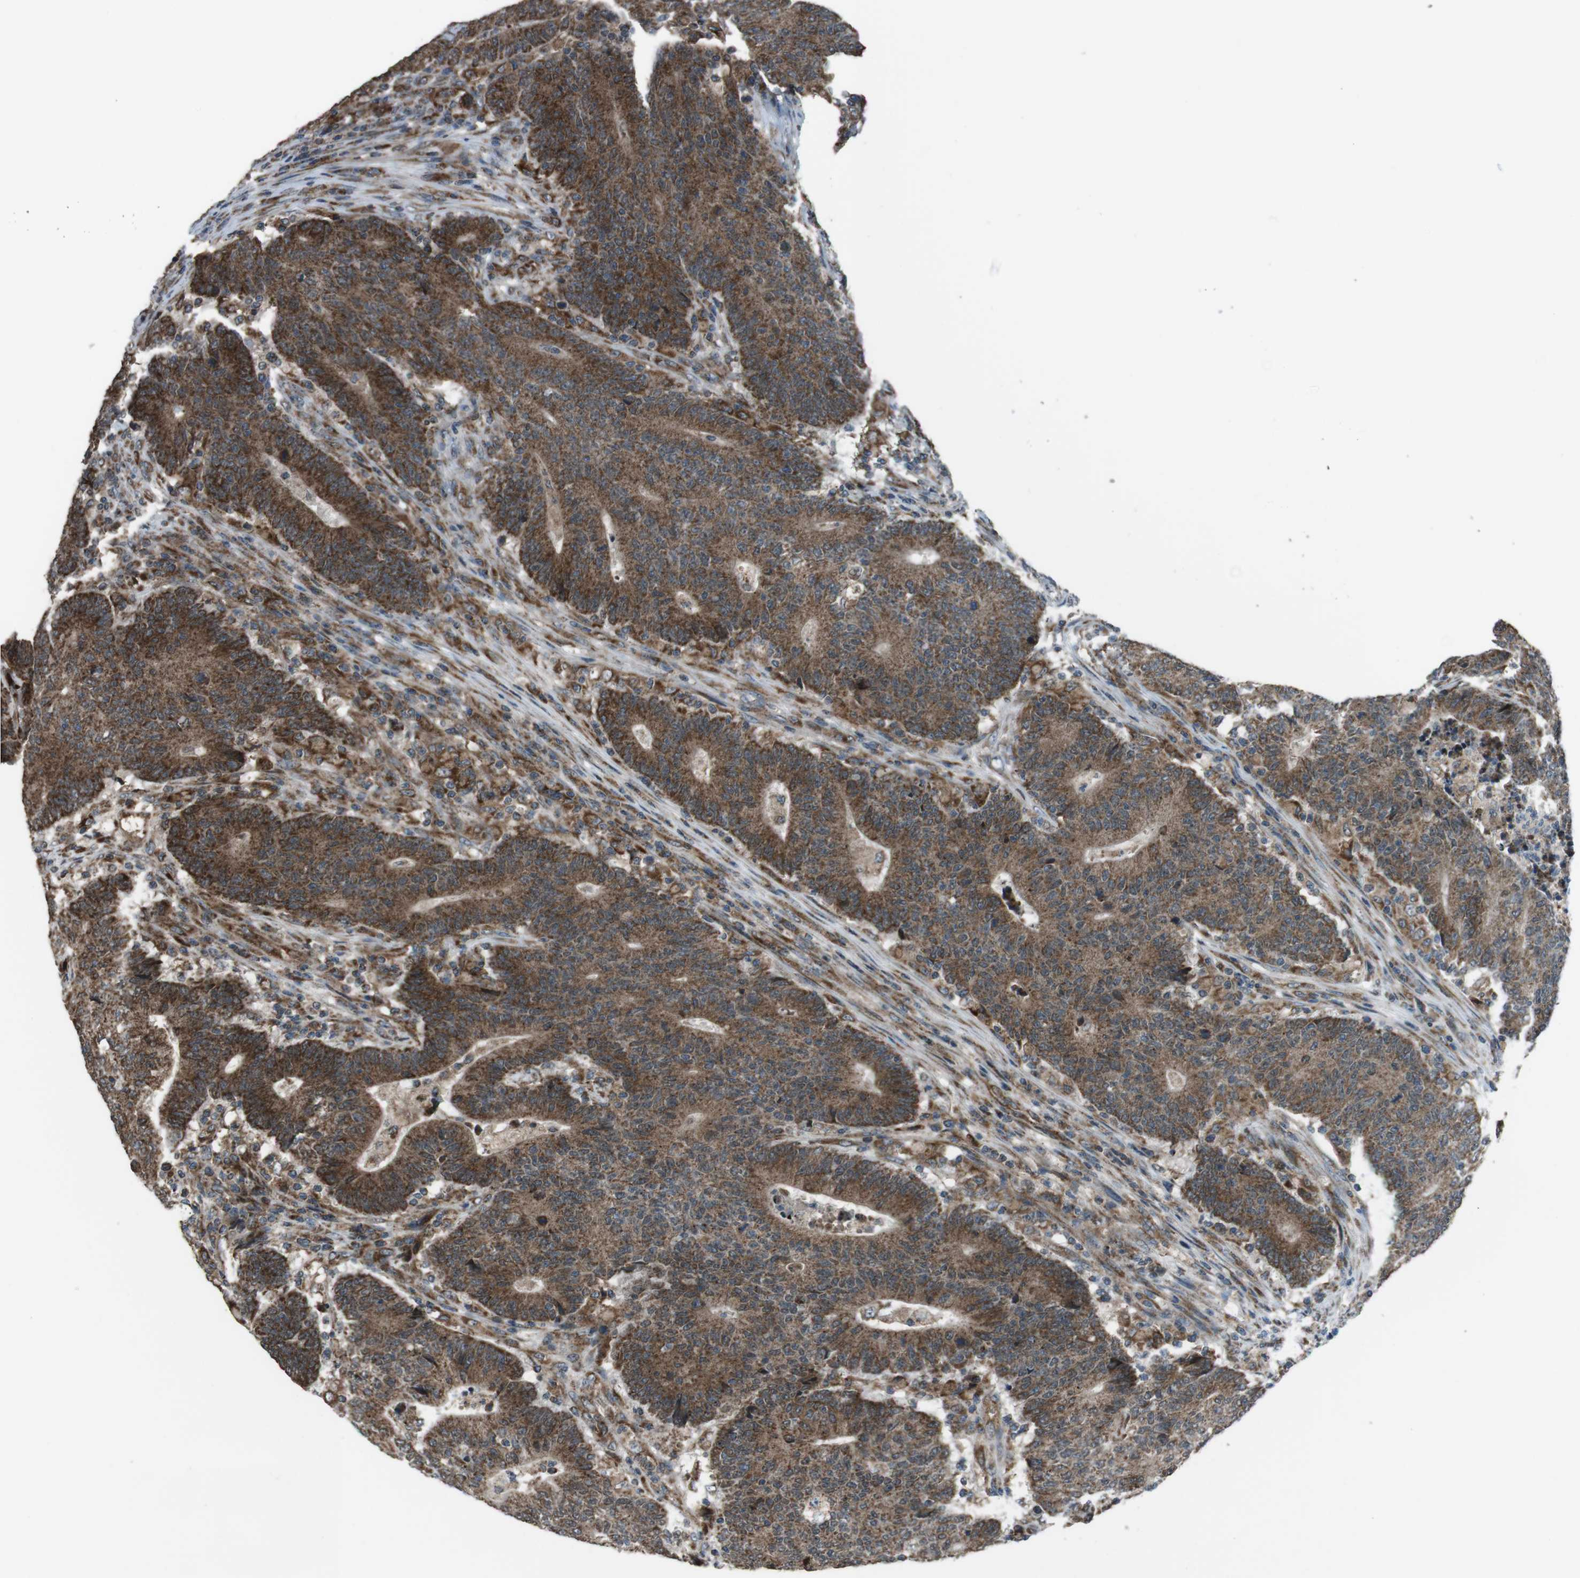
{"staining": {"intensity": "strong", "quantity": ">75%", "location": "cytoplasmic/membranous"}, "tissue": "colorectal cancer", "cell_type": "Tumor cells", "image_type": "cancer", "snomed": [{"axis": "morphology", "description": "Normal tissue, NOS"}, {"axis": "morphology", "description": "Adenocarcinoma, NOS"}, {"axis": "topography", "description": "Colon"}], "caption": "Immunohistochemistry (IHC) of colorectal cancer (adenocarcinoma) reveals high levels of strong cytoplasmic/membranous positivity in about >75% of tumor cells.", "gene": "GIMAP8", "patient": {"sex": "female", "age": 75}}